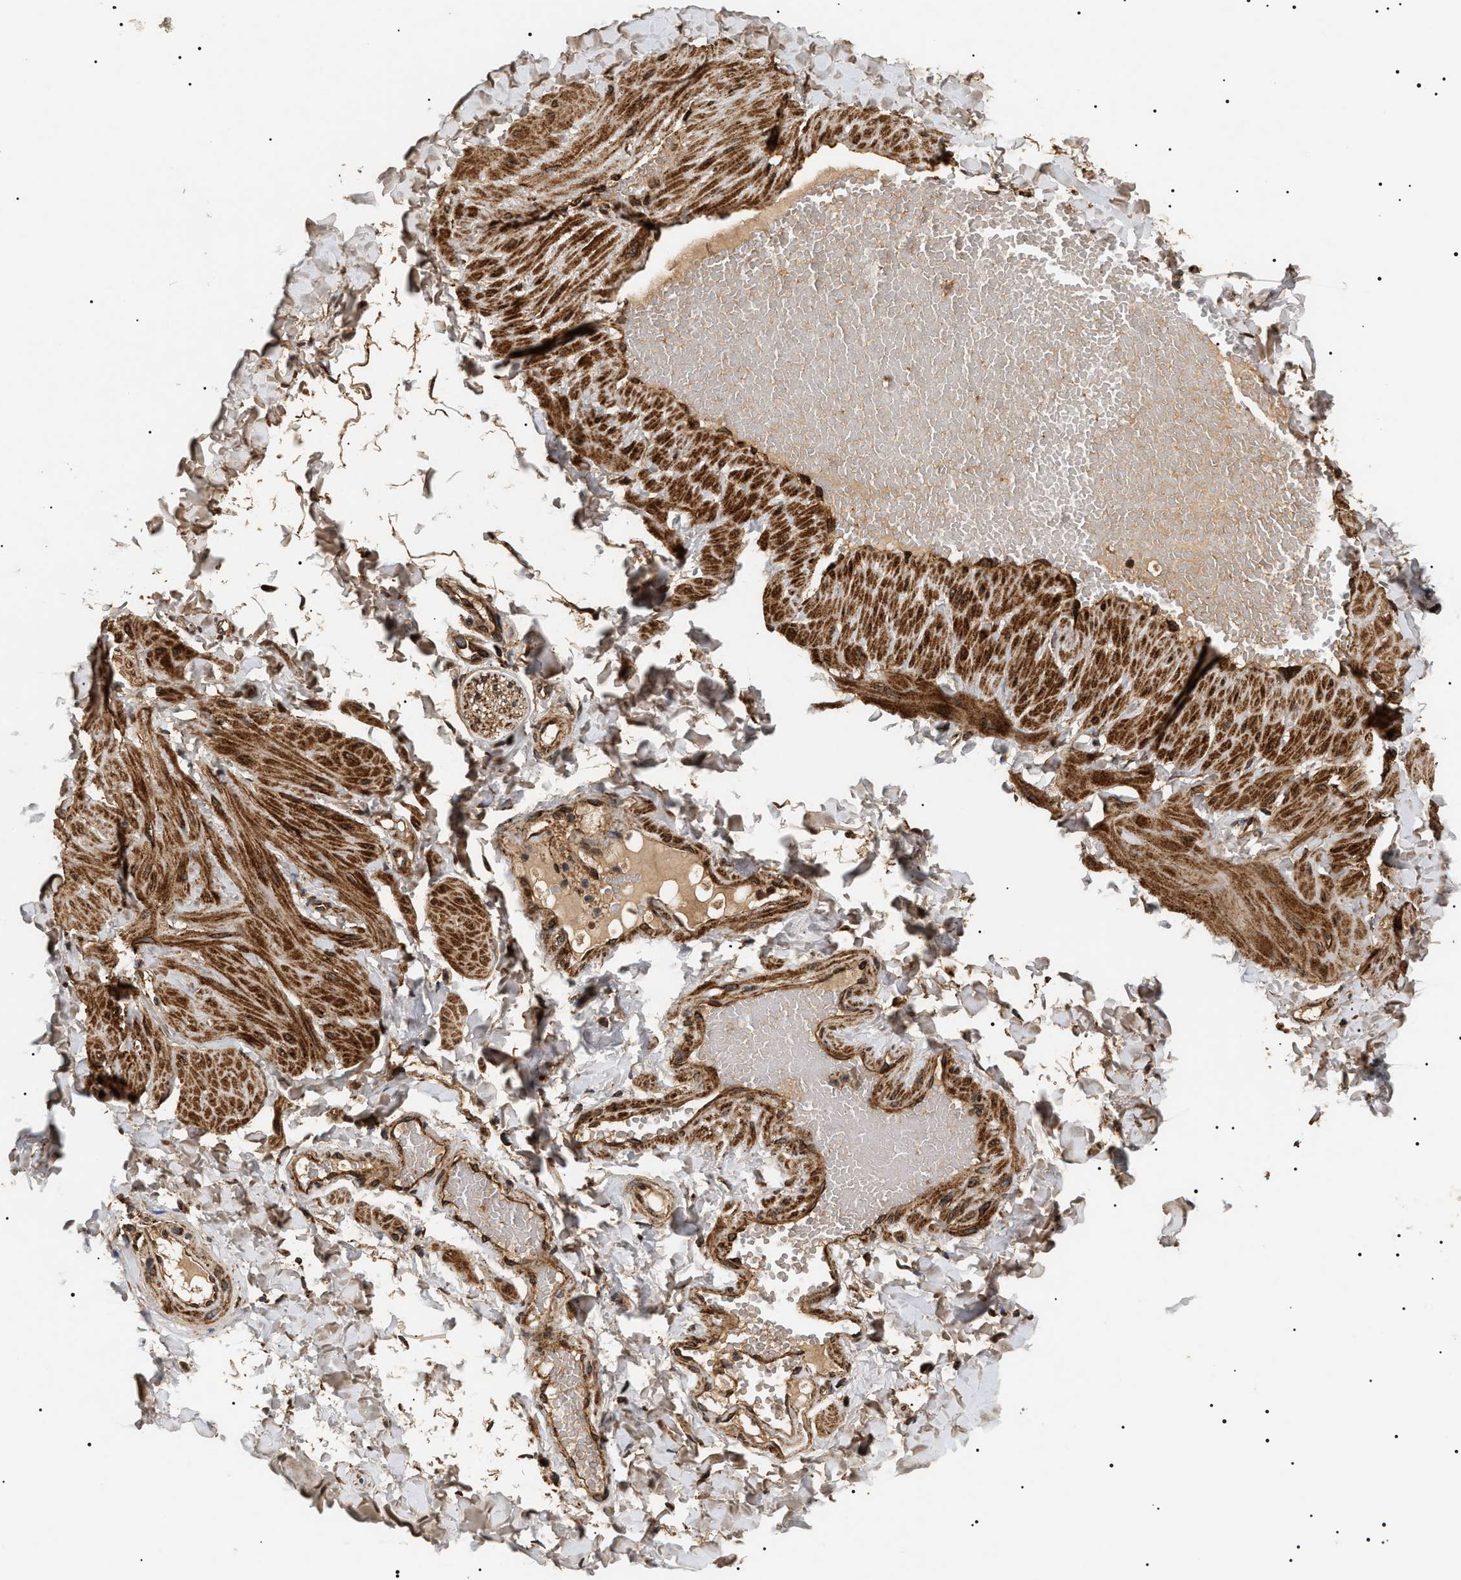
{"staining": {"intensity": "strong", "quantity": "25%-75%", "location": "cytoplasmic/membranous"}, "tissue": "adipose tissue", "cell_type": "Adipocytes", "image_type": "normal", "snomed": [{"axis": "morphology", "description": "Normal tissue, NOS"}, {"axis": "topography", "description": "Adipose tissue"}, {"axis": "topography", "description": "Vascular tissue"}, {"axis": "topography", "description": "Peripheral nerve tissue"}], "caption": "Human adipose tissue stained with a brown dye shows strong cytoplasmic/membranous positive staining in about 25%-75% of adipocytes.", "gene": "ZBTB26", "patient": {"sex": "male", "age": 25}}